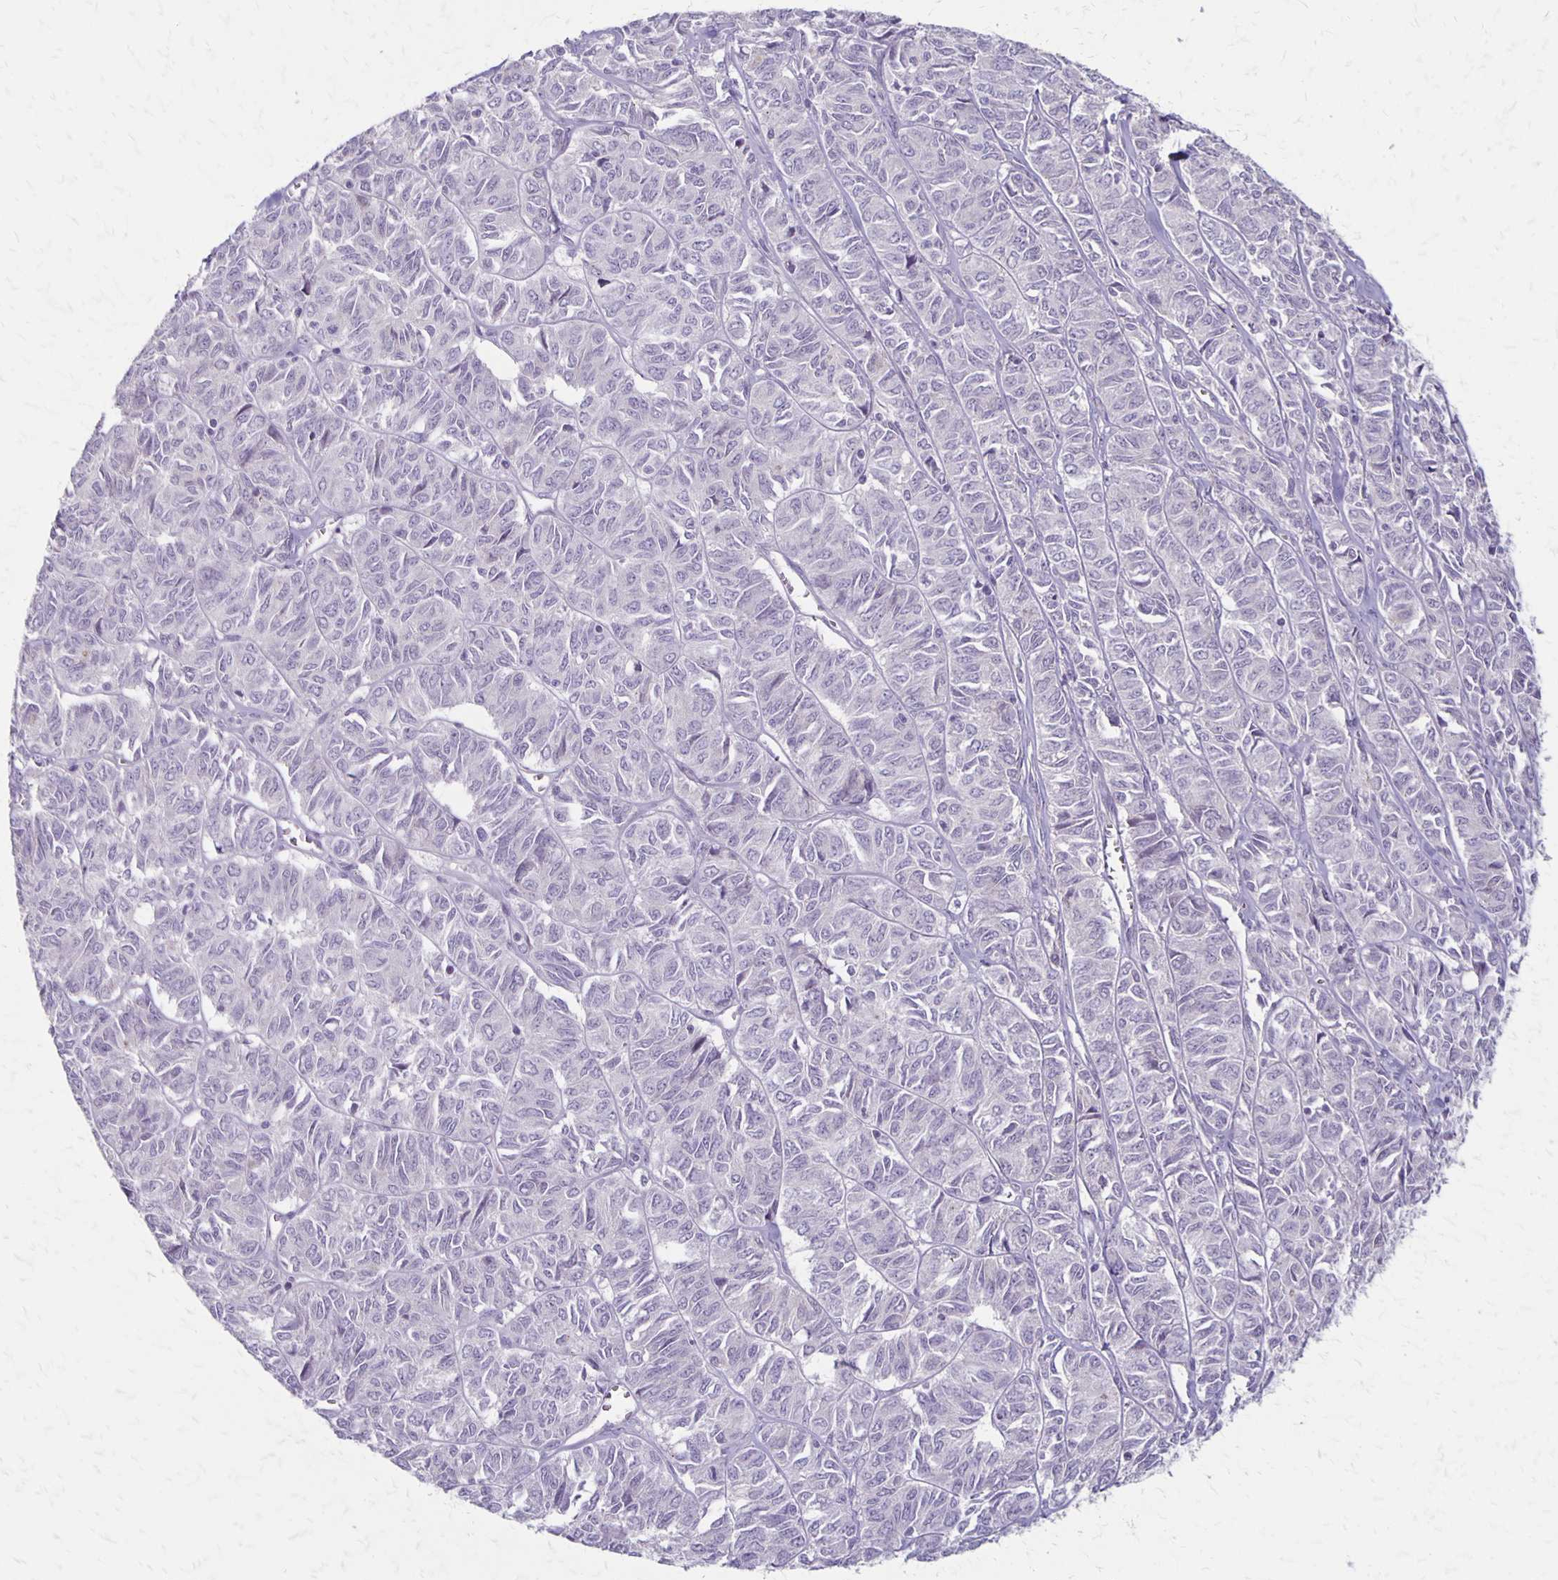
{"staining": {"intensity": "negative", "quantity": "none", "location": "none"}, "tissue": "ovarian cancer", "cell_type": "Tumor cells", "image_type": "cancer", "snomed": [{"axis": "morphology", "description": "Carcinoma, endometroid"}, {"axis": "topography", "description": "Ovary"}], "caption": "The image exhibits no staining of tumor cells in ovarian cancer.", "gene": "HOMER1", "patient": {"sex": "female", "age": 80}}